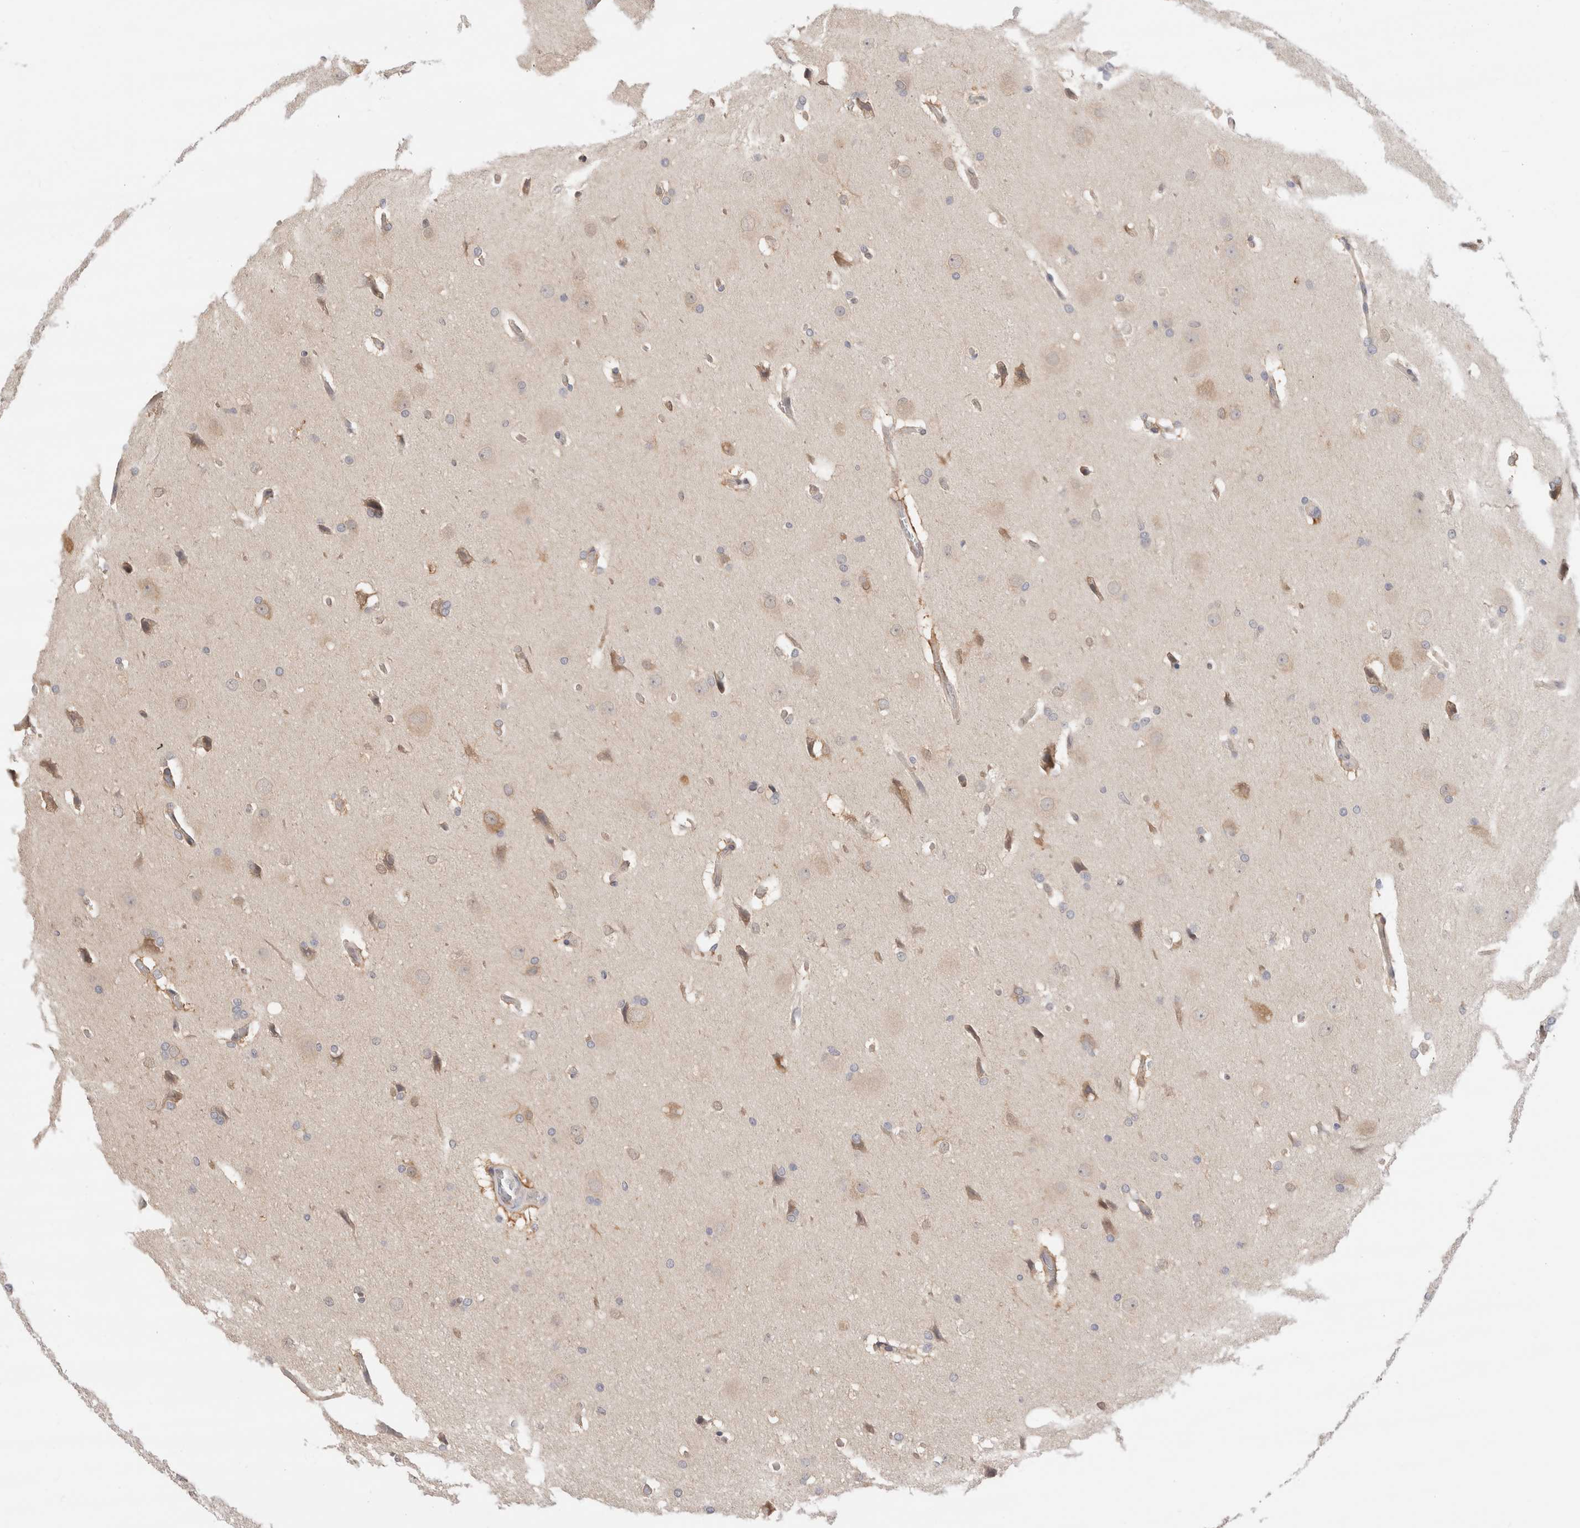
{"staining": {"intensity": "weak", "quantity": "25%-75%", "location": "cytoplasmic/membranous"}, "tissue": "glioma", "cell_type": "Tumor cells", "image_type": "cancer", "snomed": [{"axis": "morphology", "description": "Glioma, malignant, Low grade"}, {"axis": "topography", "description": "Brain"}], "caption": "The micrograph reveals staining of malignant glioma (low-grade), revealing weak cytoplasmic/membranous protein positivity (brown color) within tumor cells.", "gene": "C17orf97", "patient": {"sex": "female", "age": 37}}